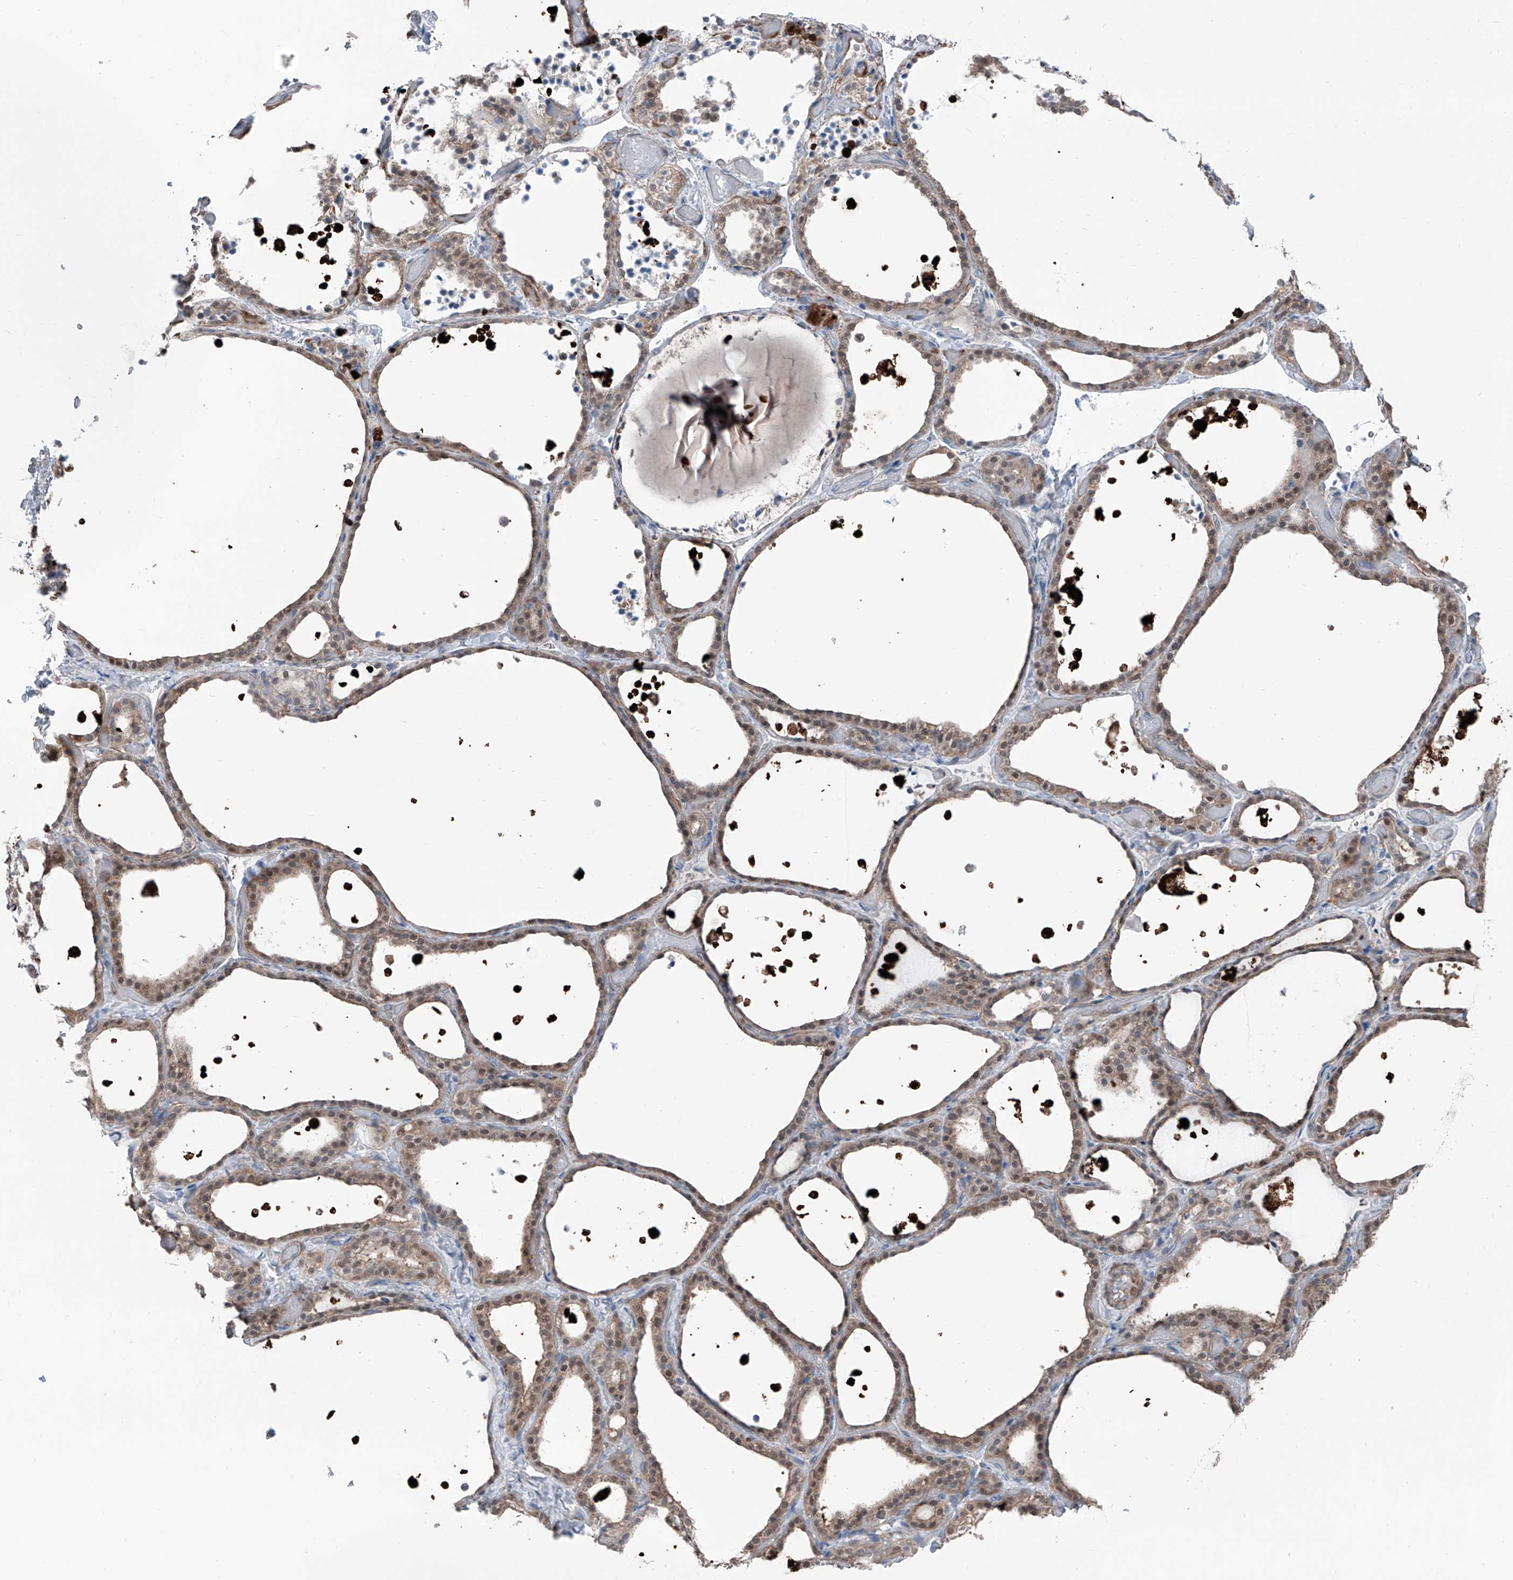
{"staining": {"intensity": "weak", "quantity": ">75%", "location": "cytoplasmic/membranous,nuclear"}, "tissue": "thyroid gland", "cell_type": "Glandular cells", "image_type": "normal", "snomed": [{"axis": "morphology", "description": "Normal tissue, NOS"}, {"axis": "topography", "description": "Thyroid gland"}], "caption": "Glandular cells exhibit weak cytoplasmic/membranous,nuclear staining in about >75% of cells in normal thyroid gland.", "gene": "HSPB11", "patient": {"sex": "female", "age": 44}}